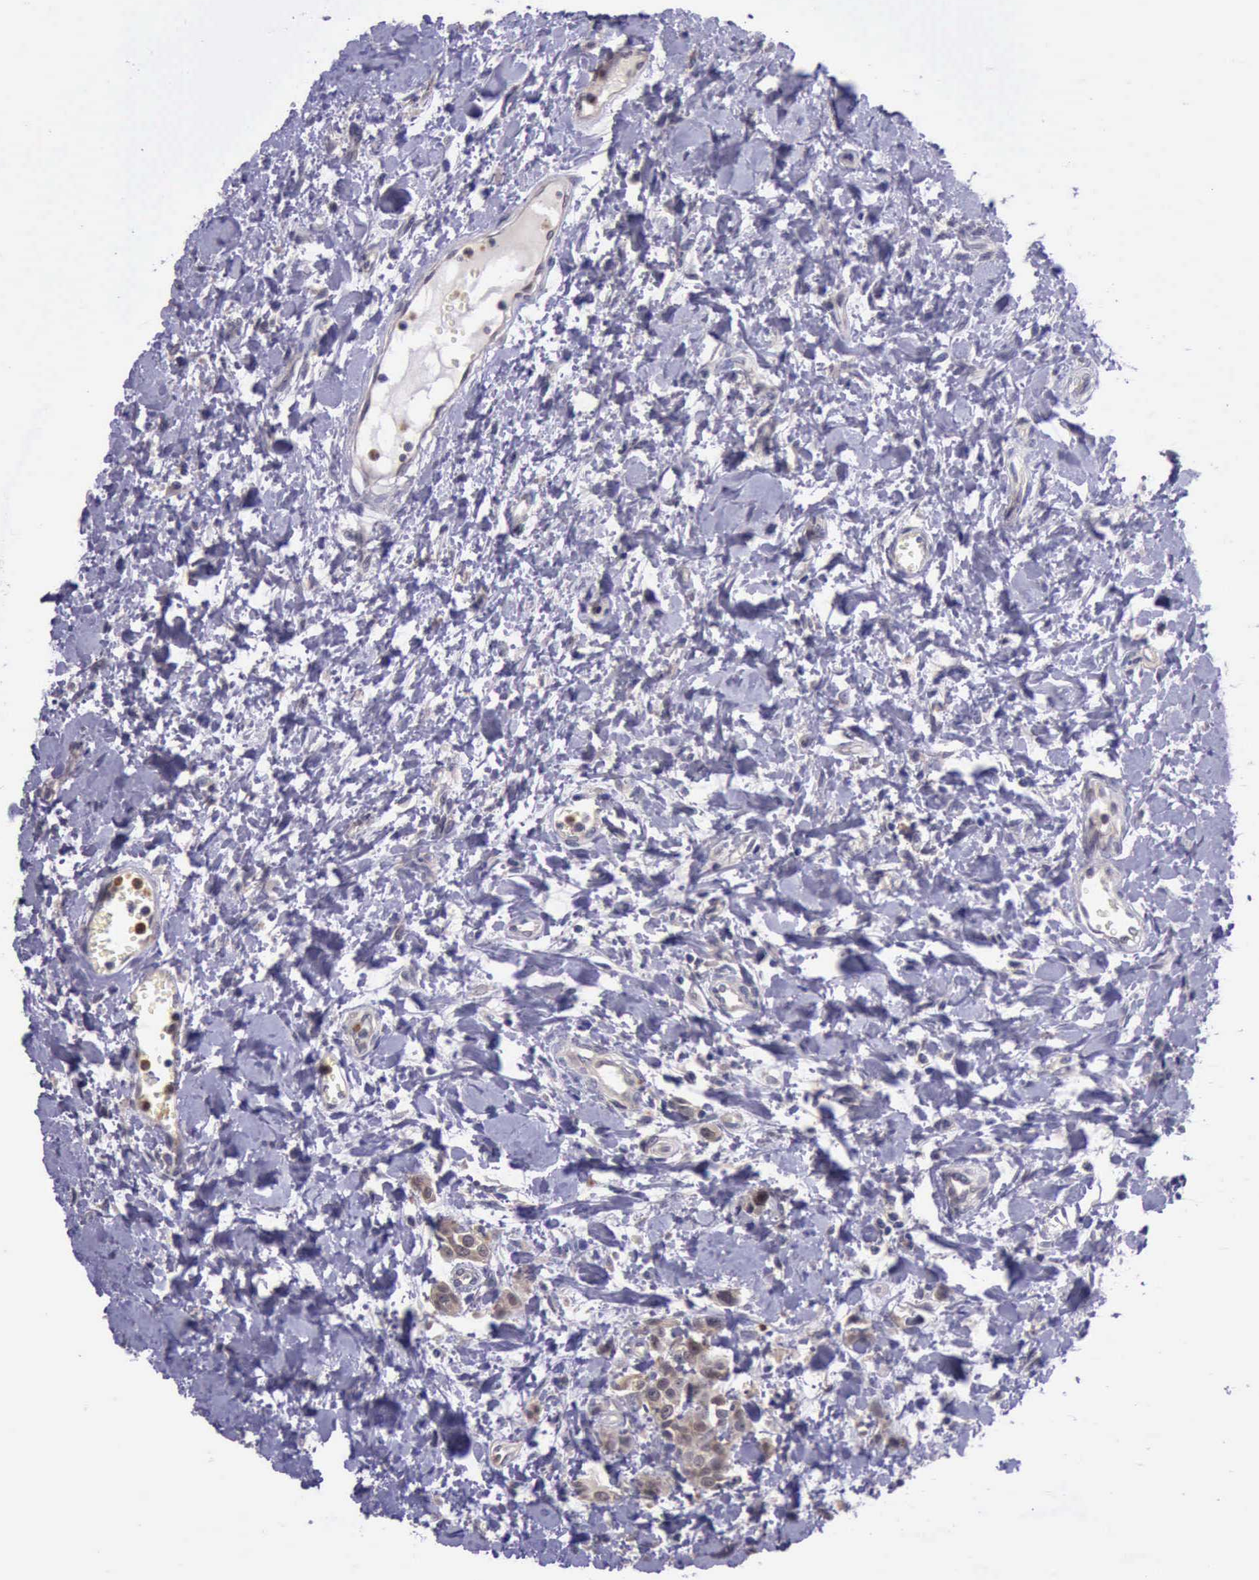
{"staining": {"intensity": "moderate", "quantity": ">75%", "location": "cytoplasmic/membranous"}, "tissue": "urothelial cancer", "cell_type": "Tumor cells", "image_type": "cancer", "snomed": [{"axis": "morphology", "description": "Urothelial carcinoma, High grade"}, {"axis": "topography", "description": "Urinary bladder"}], "caption": "Protein staining reveals moderate cytoplasmic/membranous positivity in approximately >75% of tumor cells in urothelial cancer.", "gene": "PLEK2", "patient": {"sex": "male", "age": 56}}